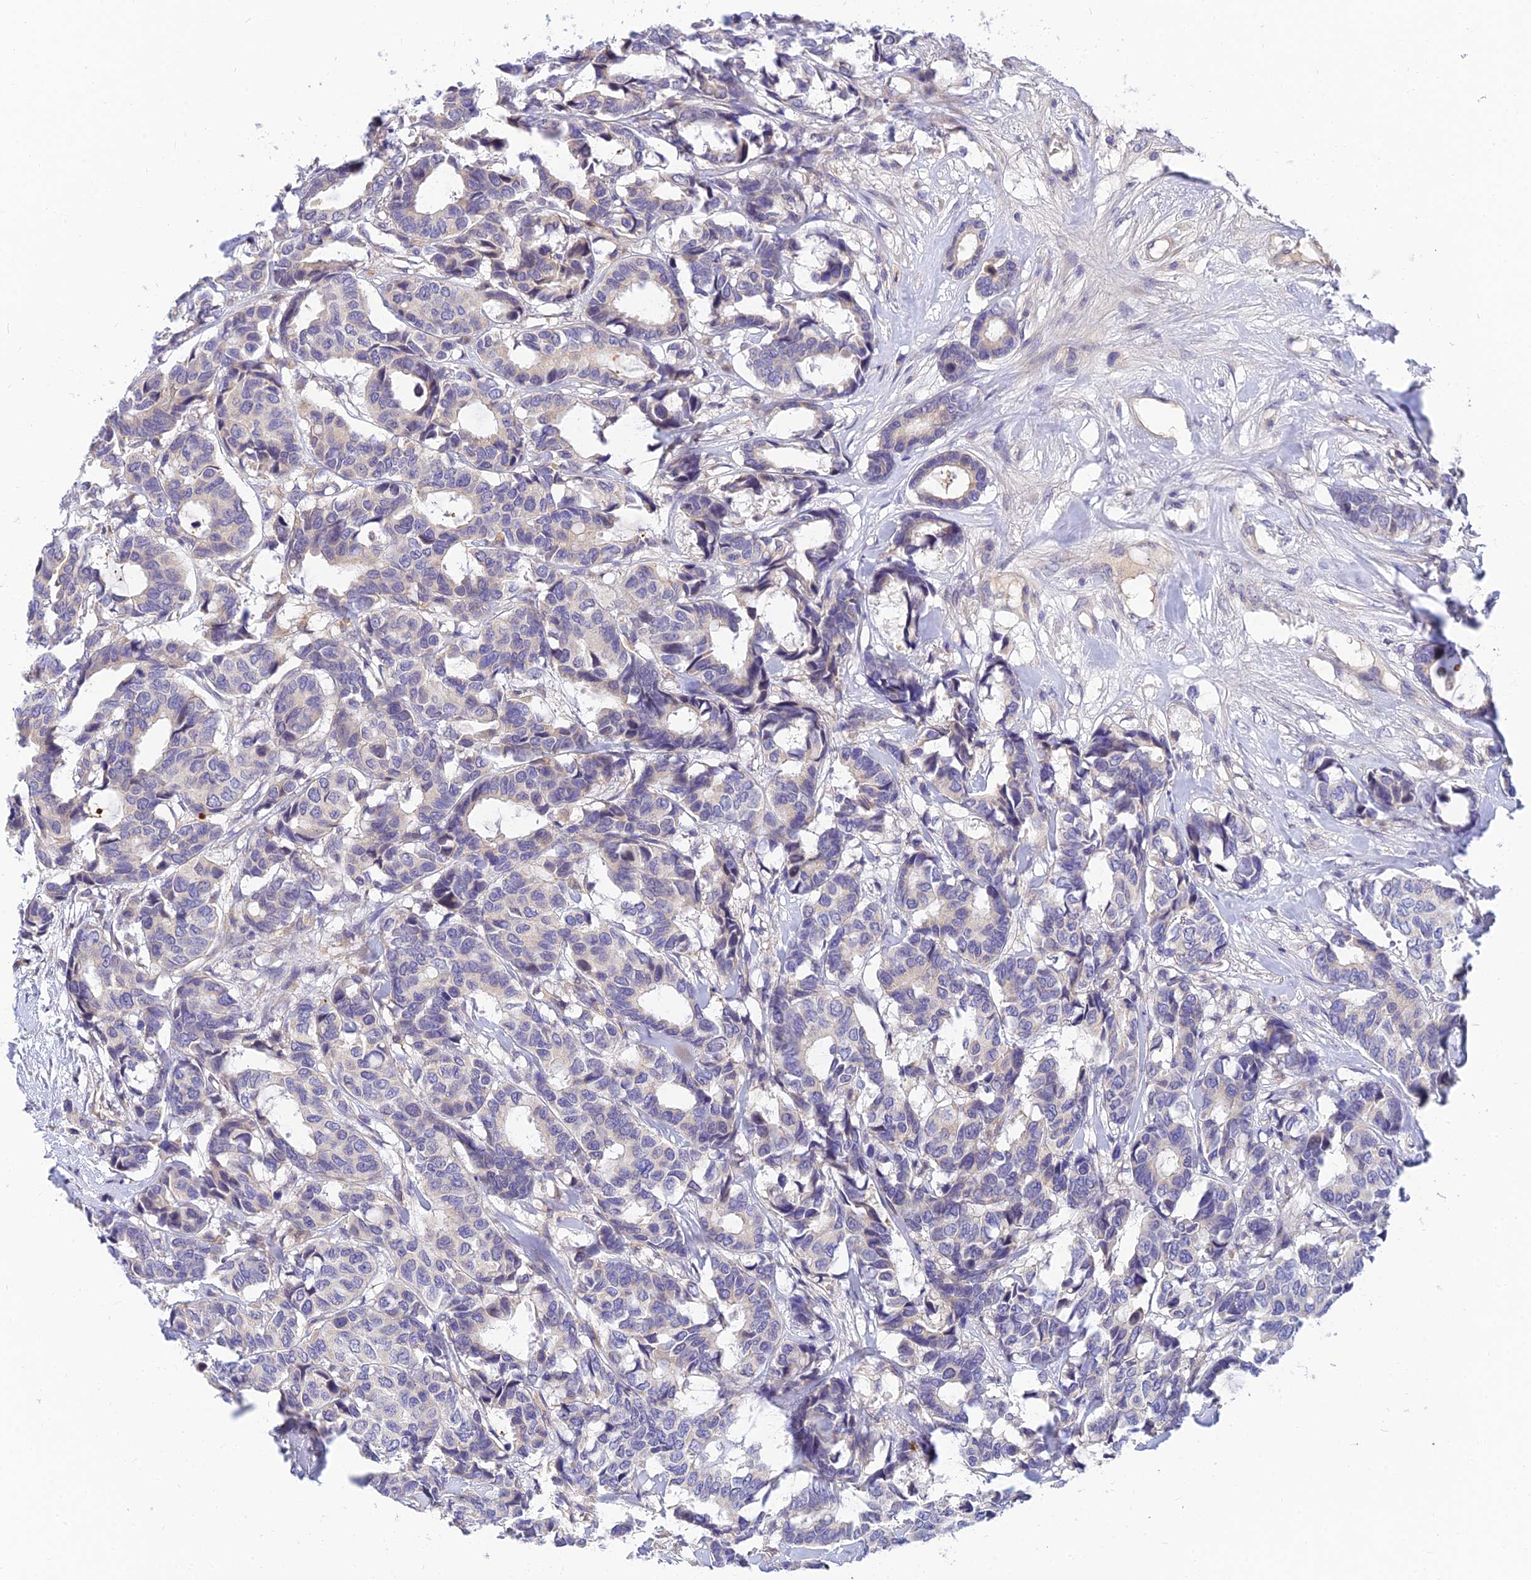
{"staining": {"intensity": "negative", "quantity": "none", "location": "none"}, "tissue": "breast cancer", "cell_type": "Tumor cells", "image_type": "cancer", "snomed": [{"axis": "morphology", "description": "Duct carcinoma"}, {"axis": "topography", "description": "Breast"}], "caption": "Protein analysis of intraductal carcinoma (breast) displays no significant positivity in tumor cells.", "gene": "ANKS4B", "patient": {"sex": "female", "age": 87}}